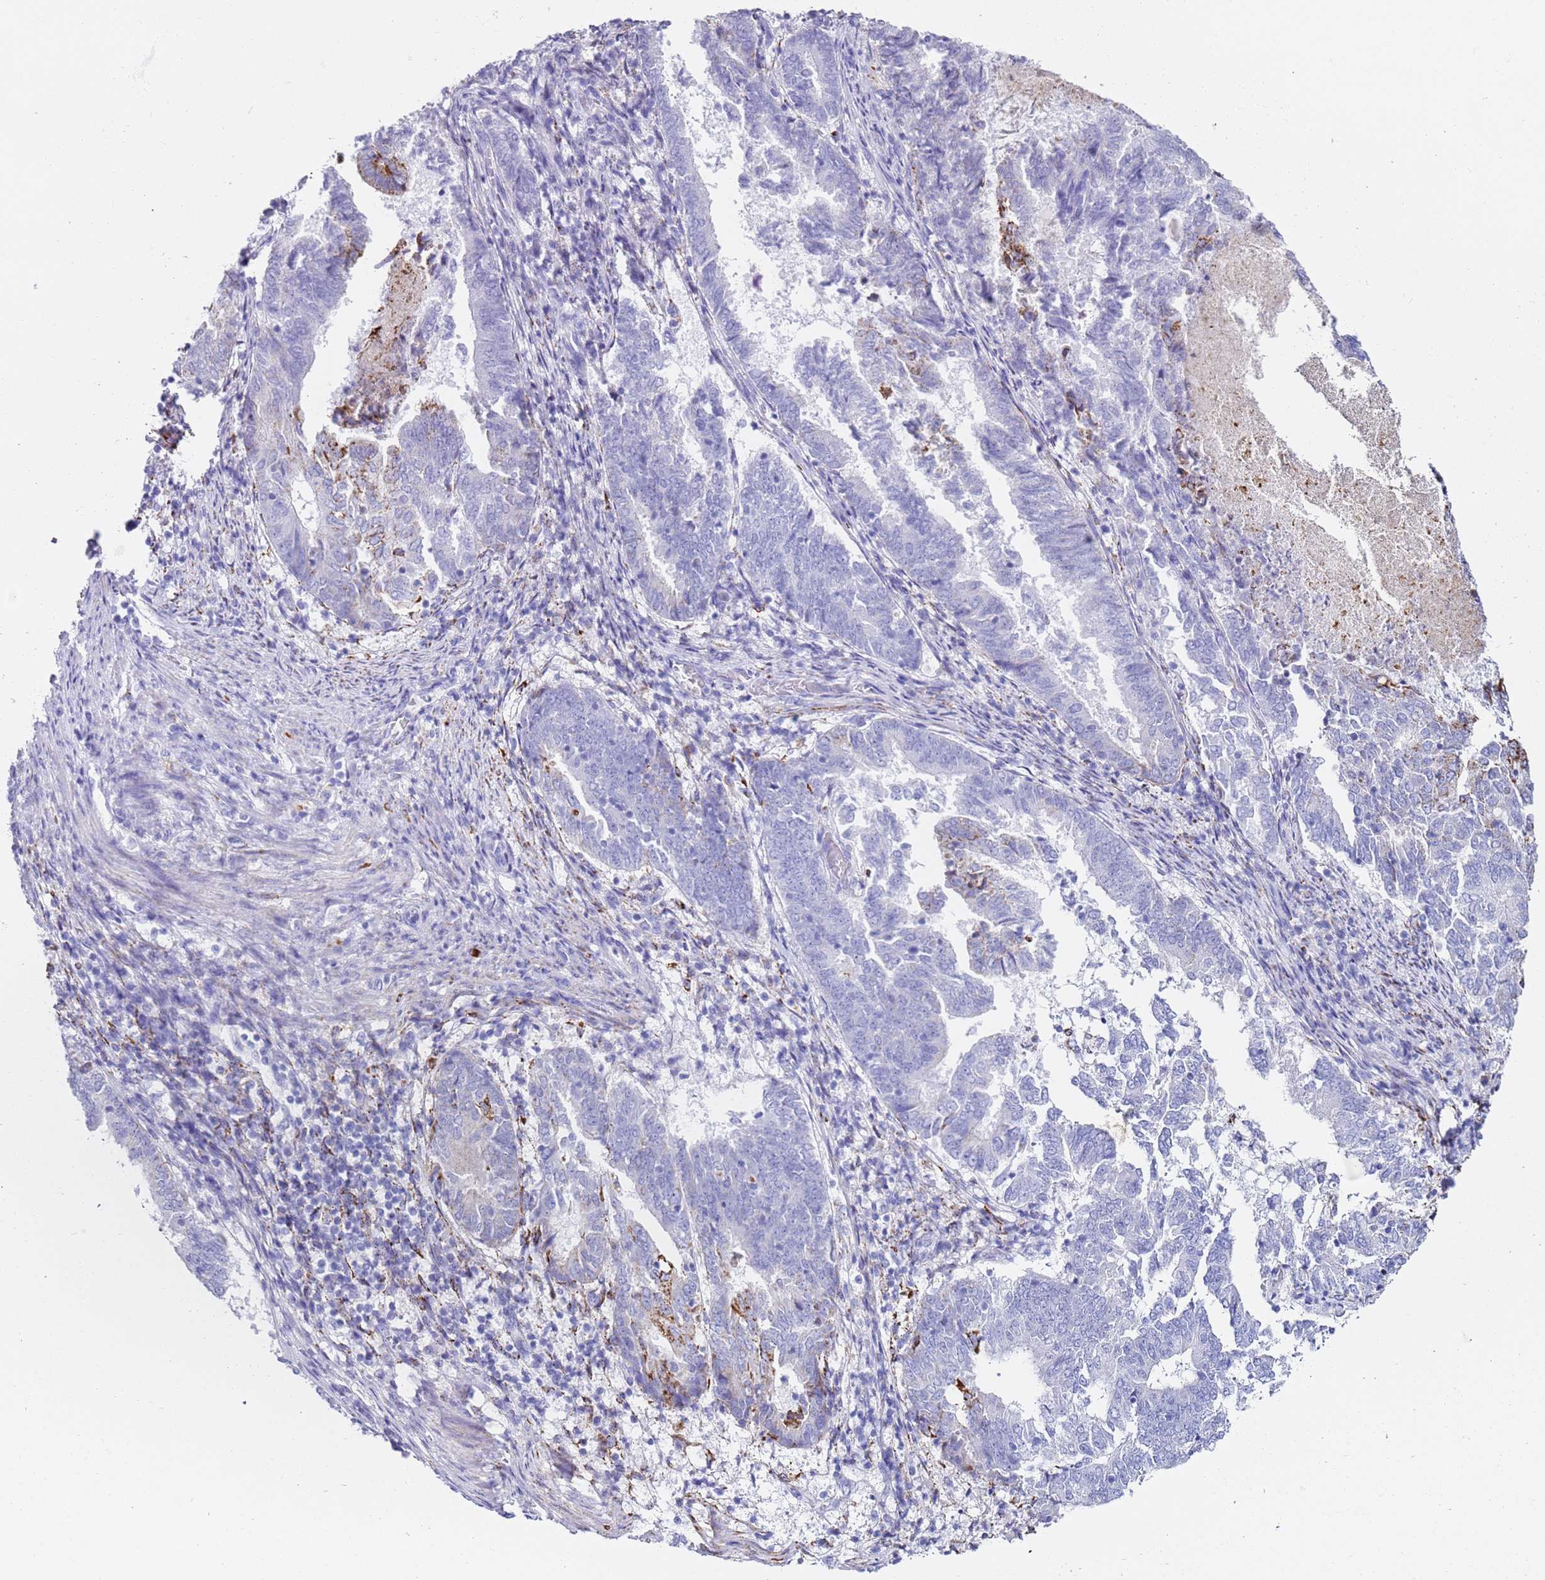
{"staining": {"intensity": "negative", "quantity": "none", "location": "none"}, "tissue": "endometrial cancer", "cell_type": "Tumor cells", "image_type": "cancer", "snomed": [{"axis": "morphology", "description": "Adenocarcinoma, NOS"}, {"axis": "topography", "description": "Endometrium"}], "caption": "Immunohistochemistry of endometrial cancer exhibits no positivity in tumor cells.", "gene": "PTBP2", "patient": {"sex": "female", "age": 80}}